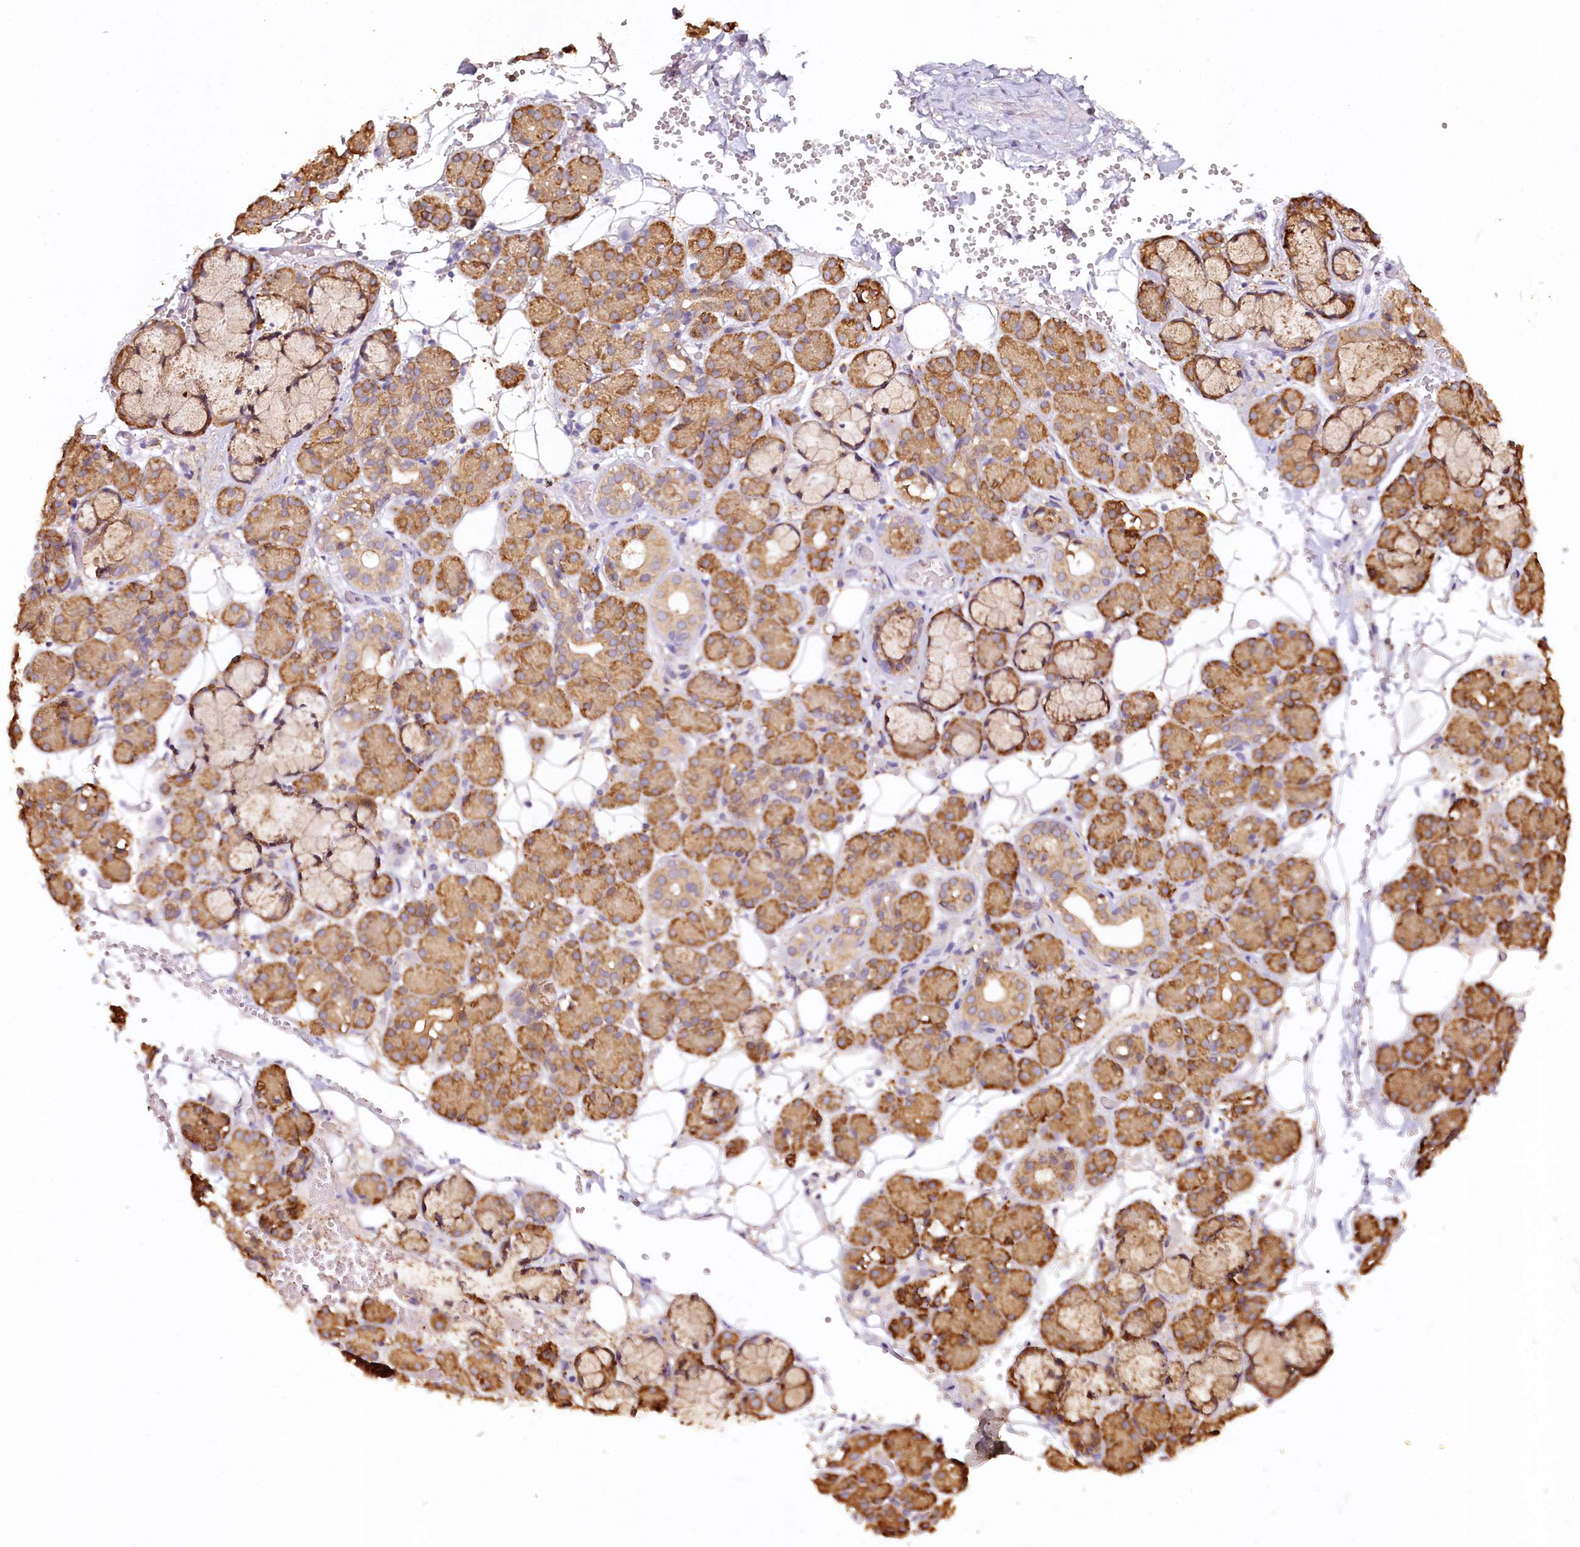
{"staining": {"intensity": "strong", "quantity": ">75%", "location": "cytoplasmic/membranous"}, "tissue": "salivary gland", "cell_type": "Glandular cells", "image_type": "normal", "snomed": [{"axis": "morphology", "description": "Normal tissue, NOS"}, {"axis": "topography", "description": "Salivary gland"}], "caption": "Protein expression analysis of normal salivary gland demonstrates strong cytoplasmic/membranous expression in about >75% of glandular cells.", "gene": "VEGFA", "patient": {"sex": "male", "age": 63}}